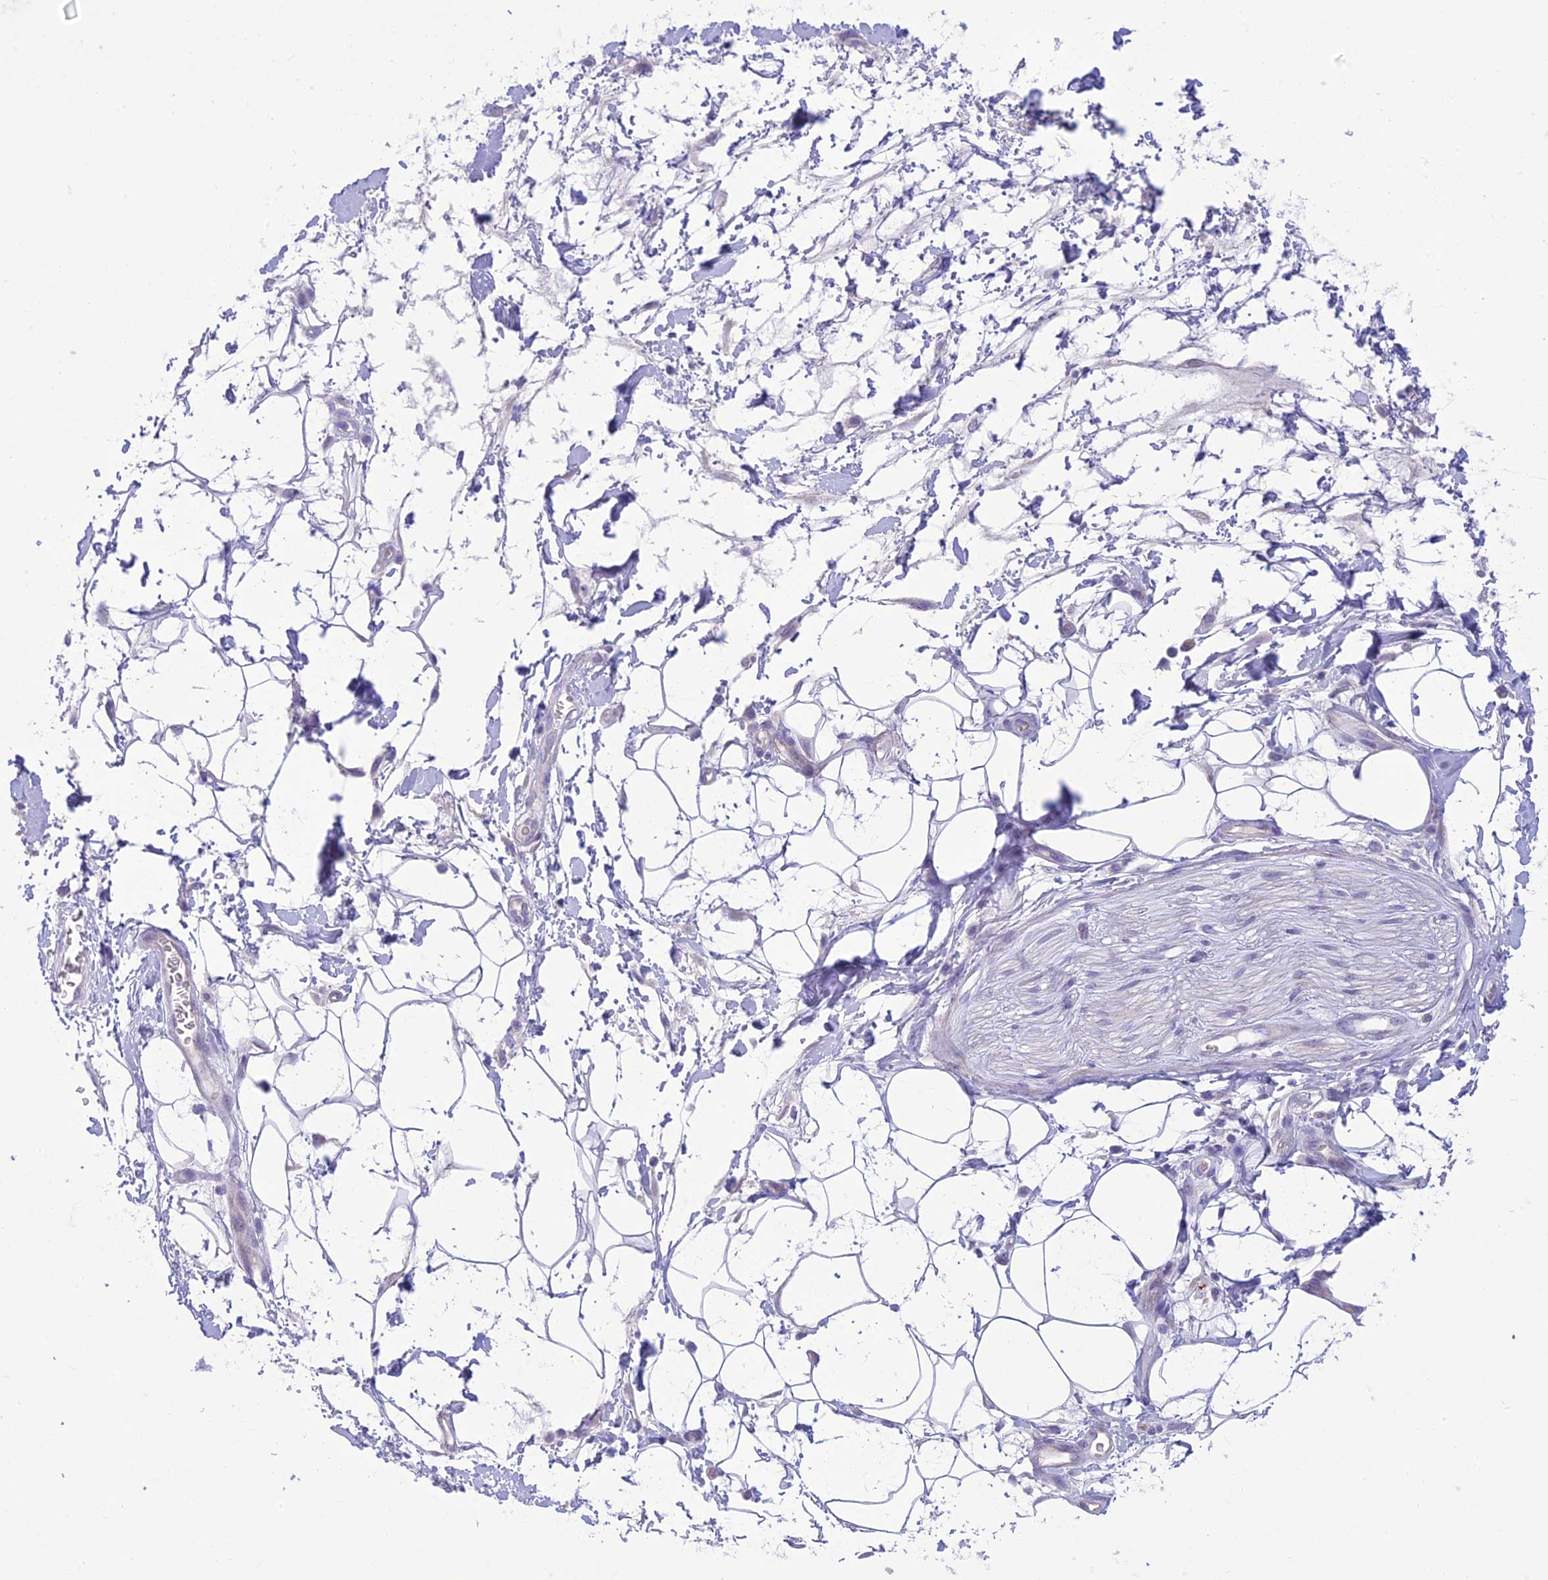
{"staining": {"intensity": "negative", "quantity": "none", "location": "none"}, "tissue": "adipose tissue", "cell_type": "Adipocytes", "image_type": "normal", "snomed": [{"axis": "morphology", "description": "Normal tissue, NOS"}, {"axis": "morphology", "description": "Adenocarcinoma, NOS"}, {"axis": "topography", "description": "Rectum"}, {"axis": "topography", "description": "Vagina"}, {"axis": "topography", "description": "Peripheral nerve tissue"}], "caption": "Immunohistochemical staining of benign adipose tissue demonstrates no significant staining in adipocytes. (DAB immunohistochemistry with hematoxylin counter stain).", "gene": "DHDH", "patient": {"sex": "female", "age": 71}}